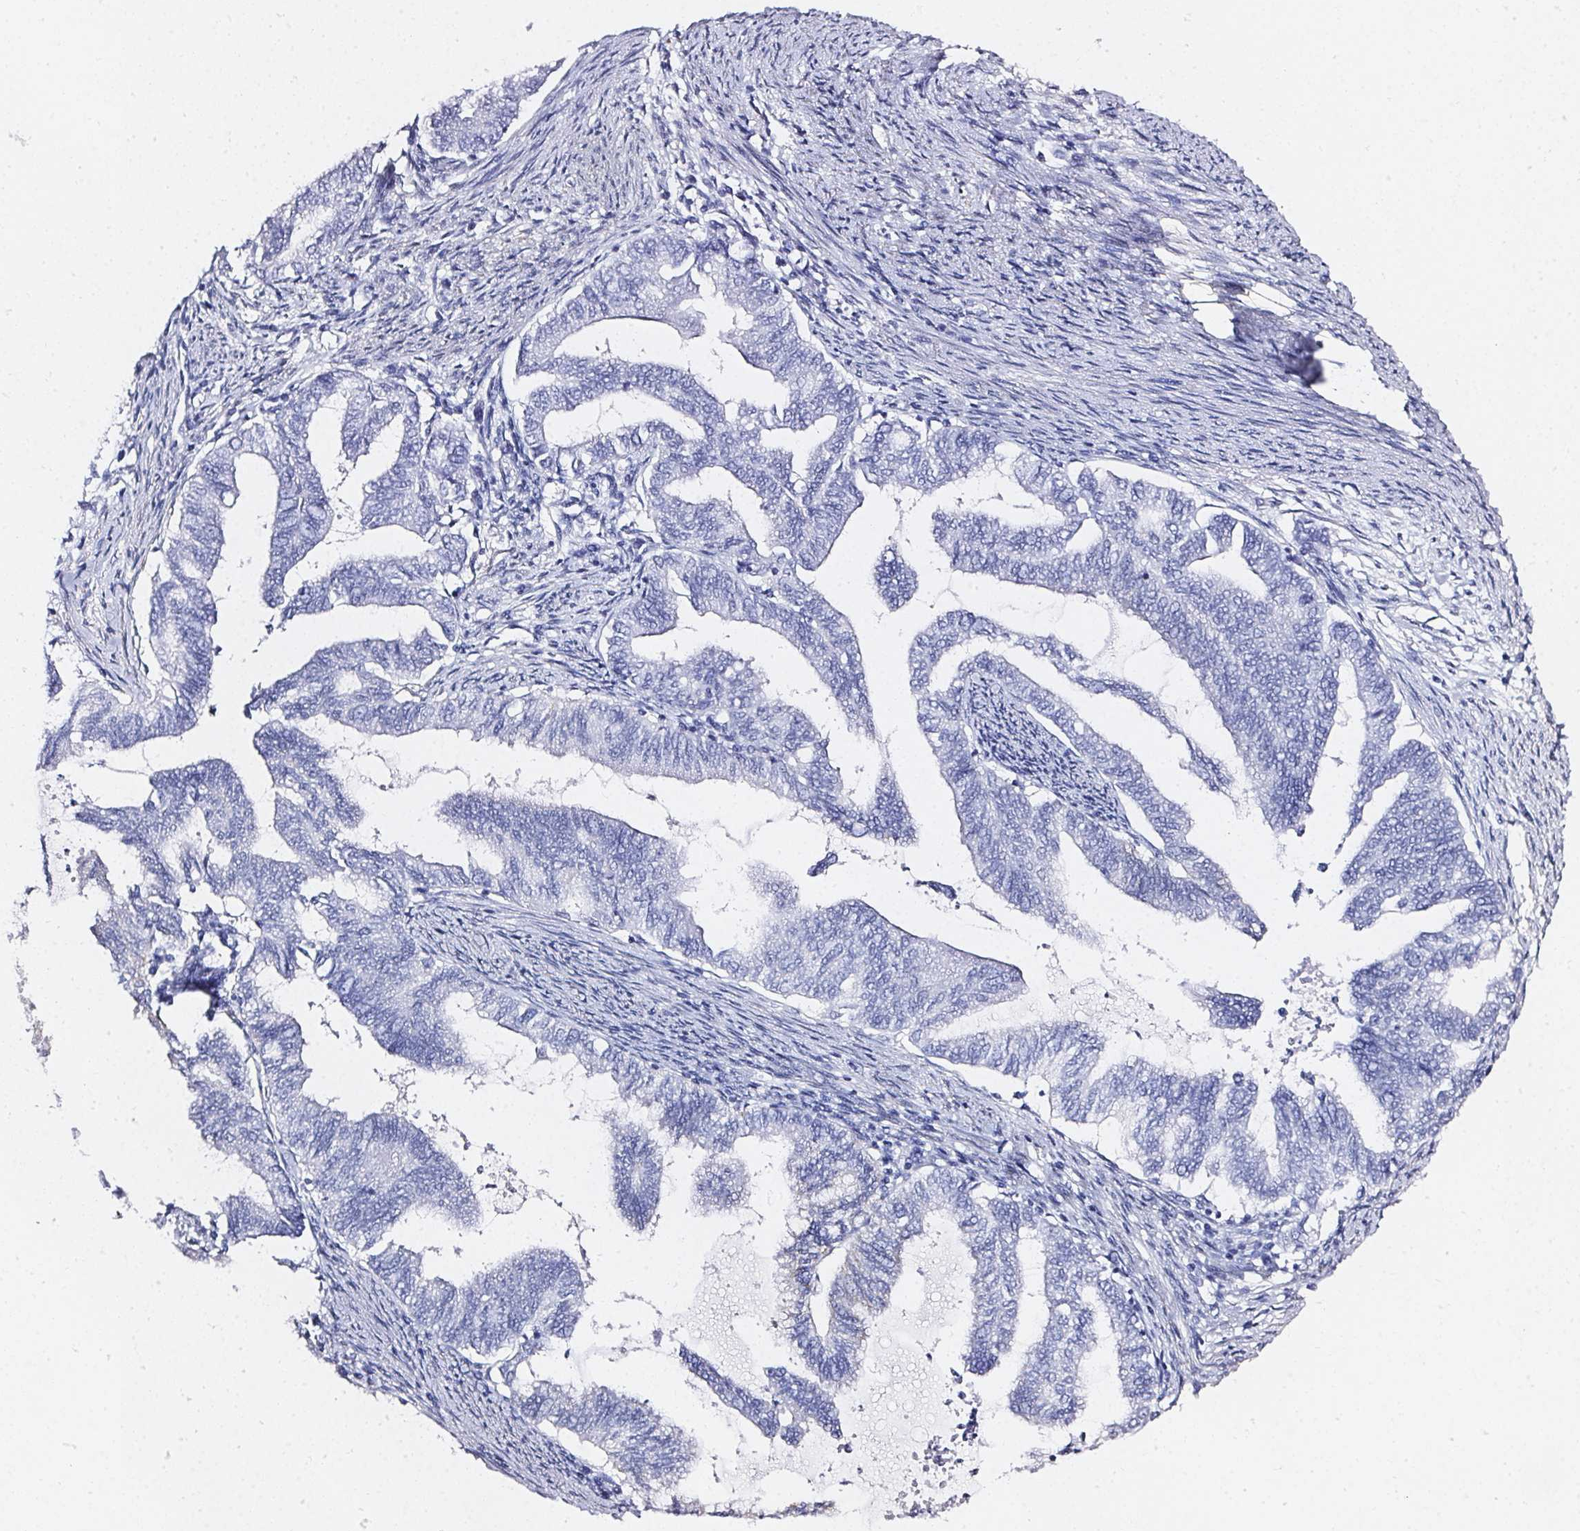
{"staining": {"intensity": "negative", "quantity": "none", "location": "none"}, "tissue": "endometrial cancer", "cell_type": "Tumor cells", "image_type": "cancer", "snomed": [{"axis": "morphology", "description": "Adenocarcinoma, NOS"}, {"axis": "topography", "description": "Endometrium"}], "caption": "There is no significant expression in tumor cells of adenocarcinoma (endometrial).", "gene": "ELAVL2", "patient": {"sex": "female", "age": 79}}